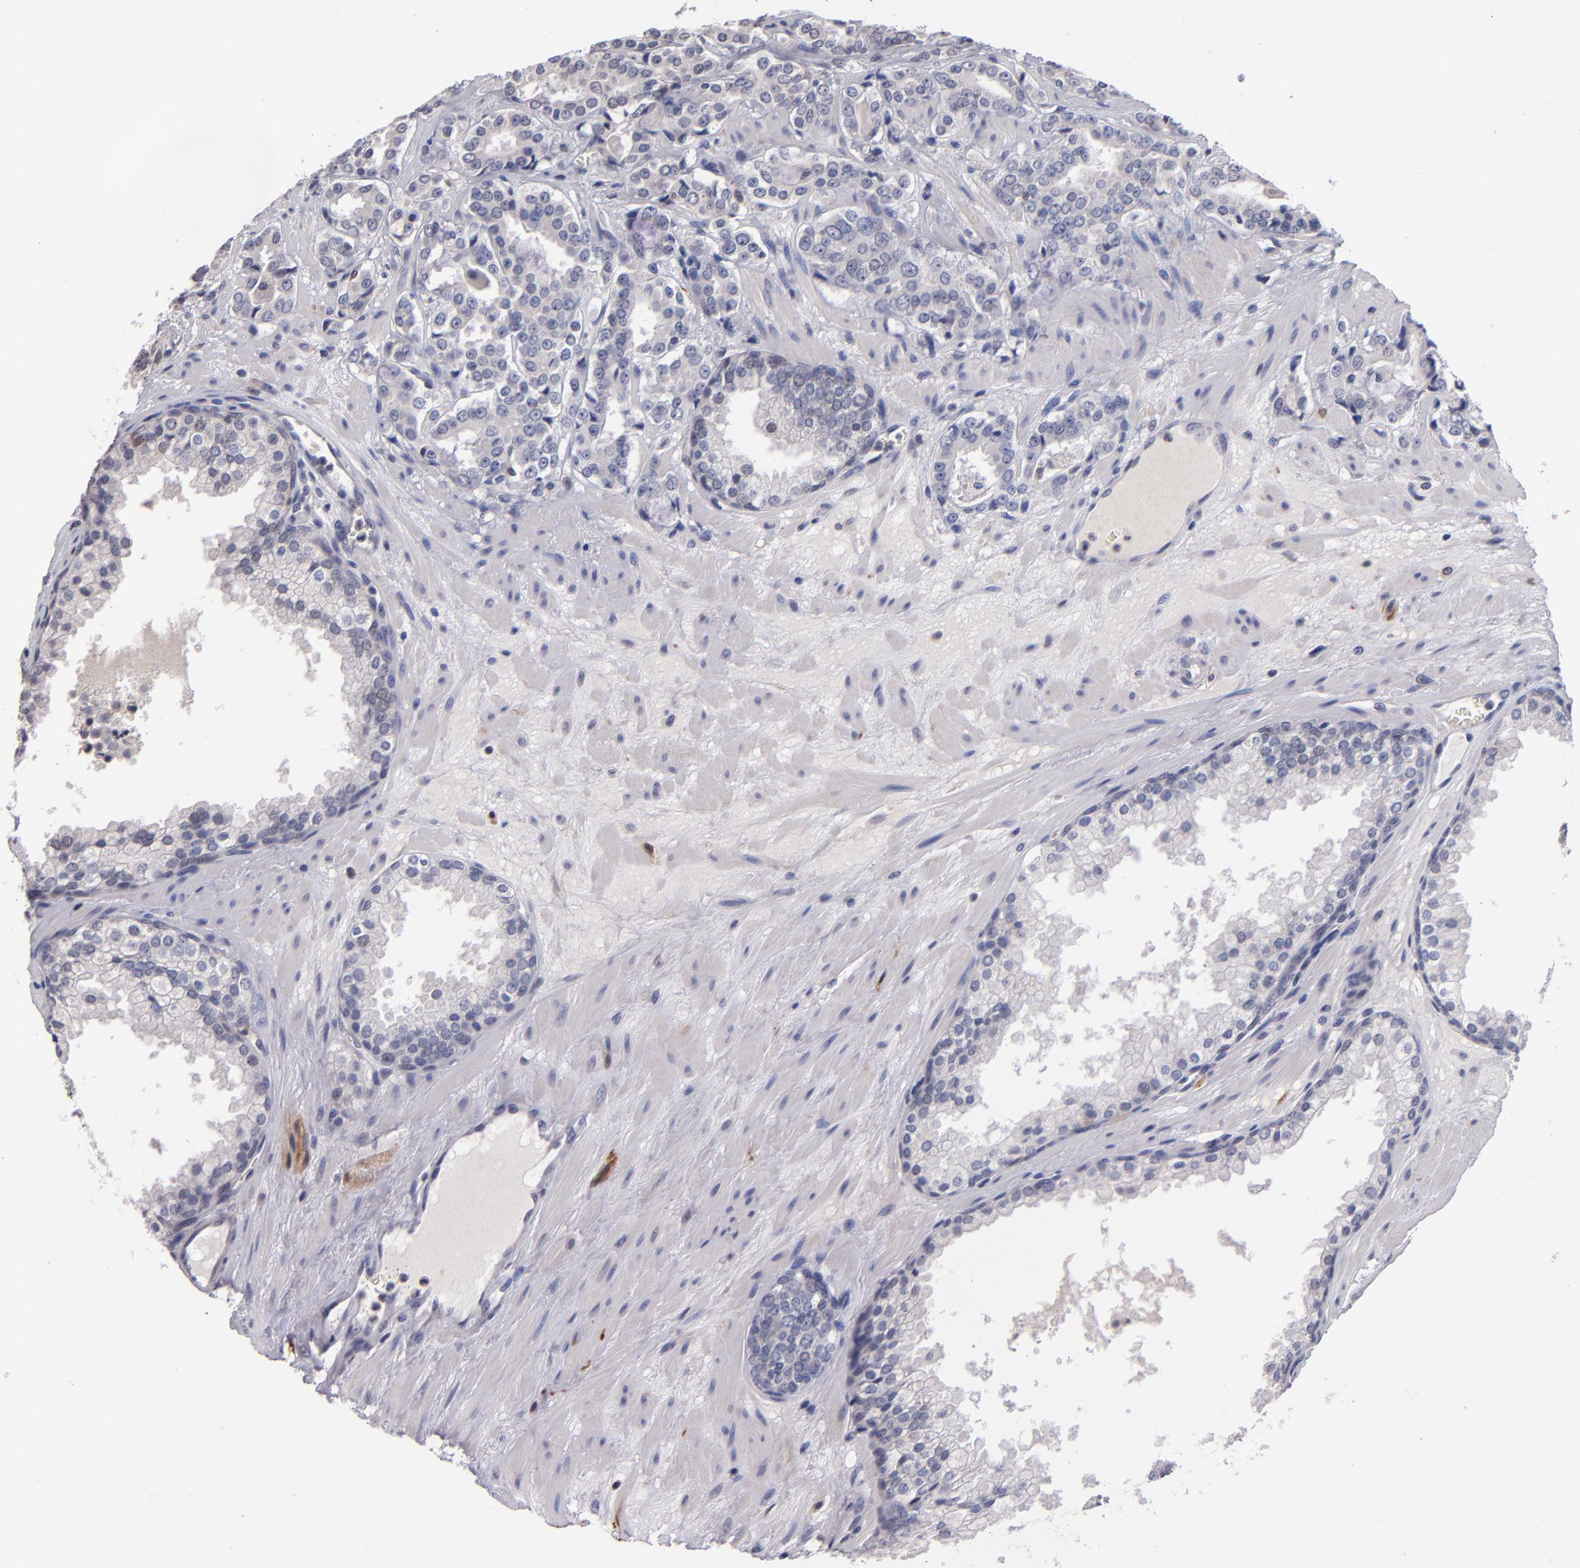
{"staining": {"intensity": "weak", "quantity": "<25%", "location": "cytoplasmic/membranous,nuclear"}, "tissue": "prostate cancer", "cell_type": "Tumor cells", "image_type": "cancer", "snomed": [{"axis": "morphology", "description": "Adenocarcinoma, Medium grade"}, {"axis": "topography", "description": "Prostate"}], "caption": "Photomicrograph shows no significant protein expression in tumor cells of prostate cancer (medium-grade adenocarcinoma).", "gene": "S100A1", "patient": {"sex": "male", "age": 60}}